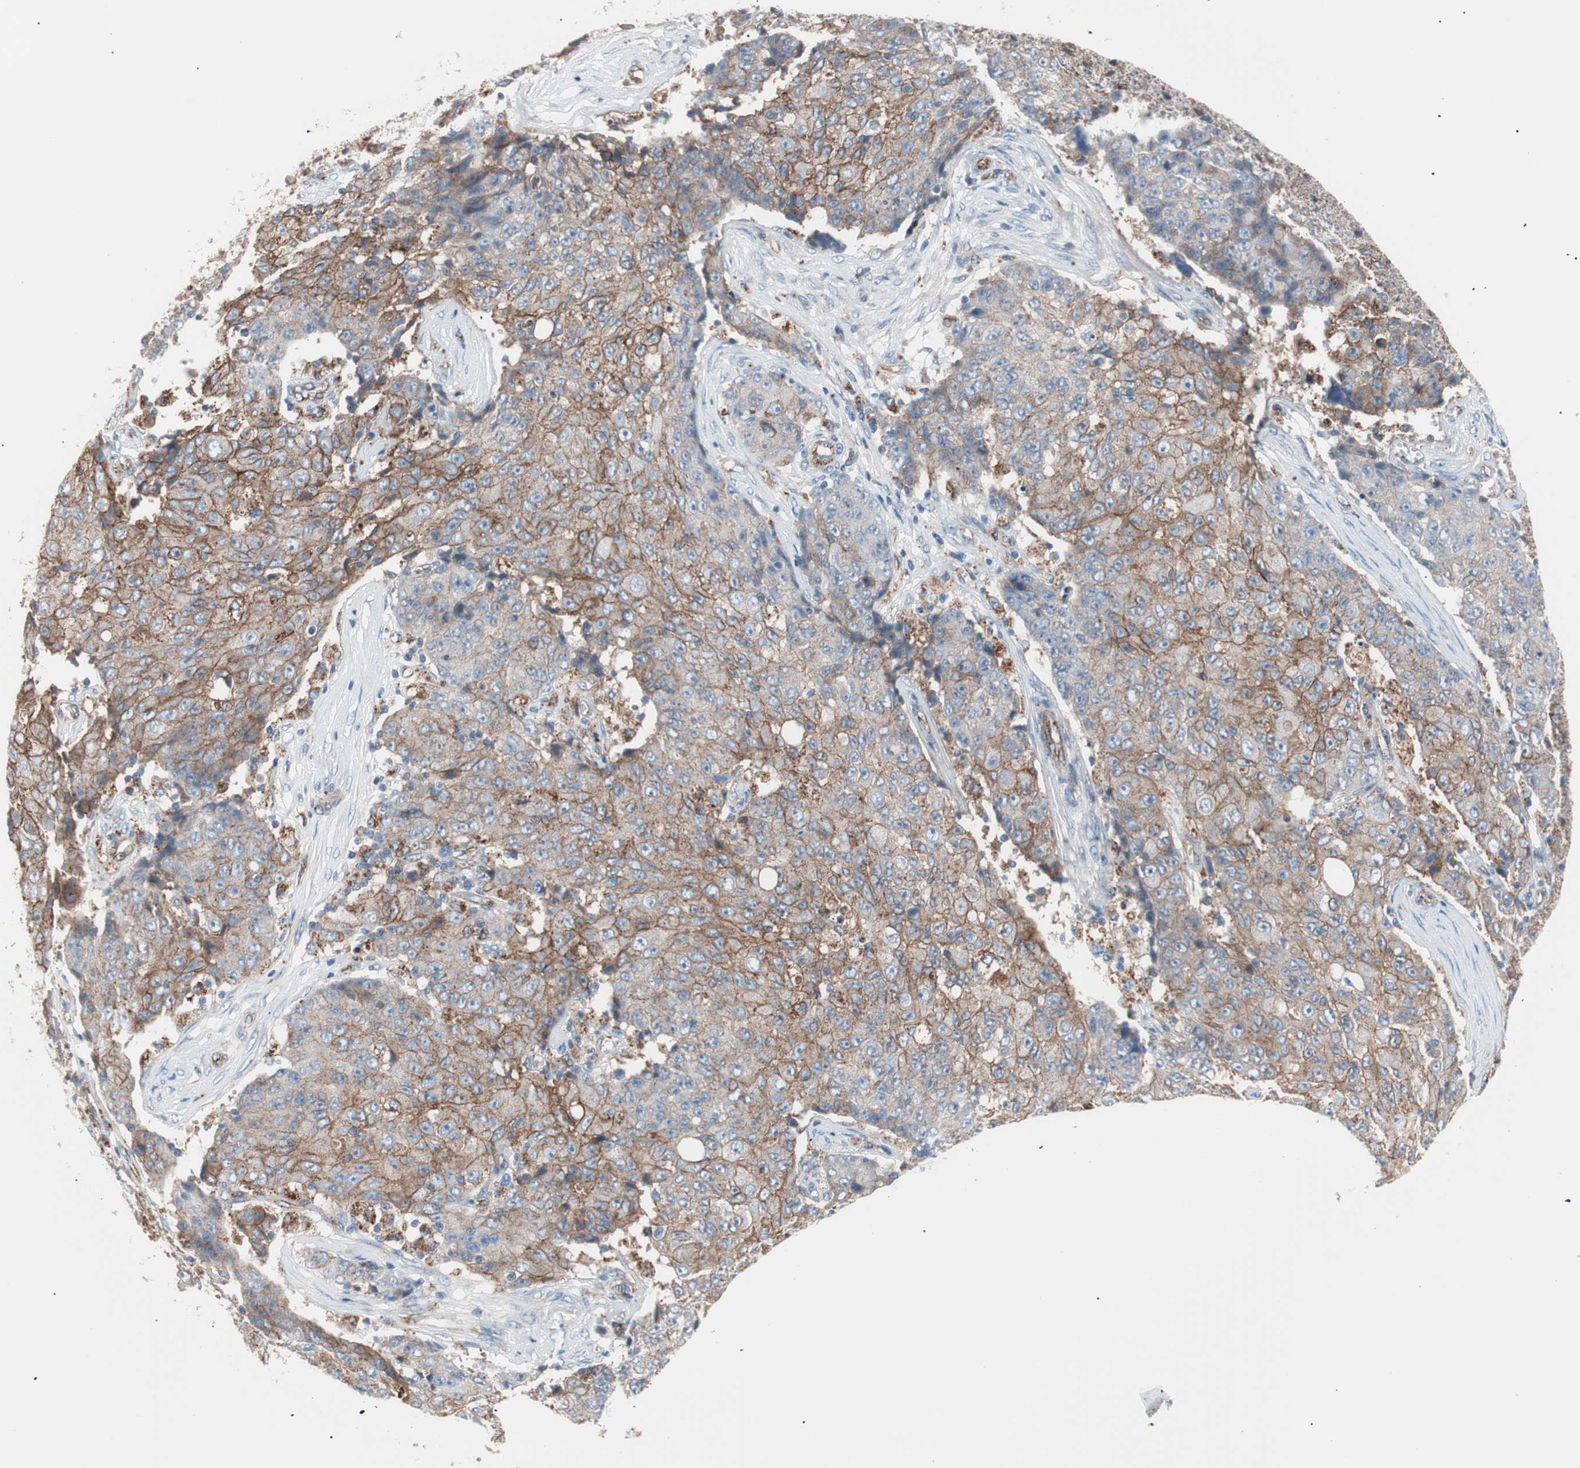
{"staining": {"intensity": "moderate", "quantity": ">75%", "location": "cytoplasmic/membranous"}, "tissue": "ovarian cancer", "cell_type": "Tumor cells", "image_type": "cancer", "snomed": [{"axis": "morphology", "description": "Carcinoma, endometroid"}, {"axis": "topography", "description": "Ovary"}], "caption": "High-power microscopy captured an IHC histopathology image of endometroid carcinoma (ovarian), revealing moderate cytoplasmic/membranous expression in approximately >75% of tumor cells. The staining is performed using DAB brown chromogen to label protein expression. The nuclei are counter-stained blue using hematoxylin.", "gene": "FLOT2", "patient": {"sex": "female", "age": 42}}